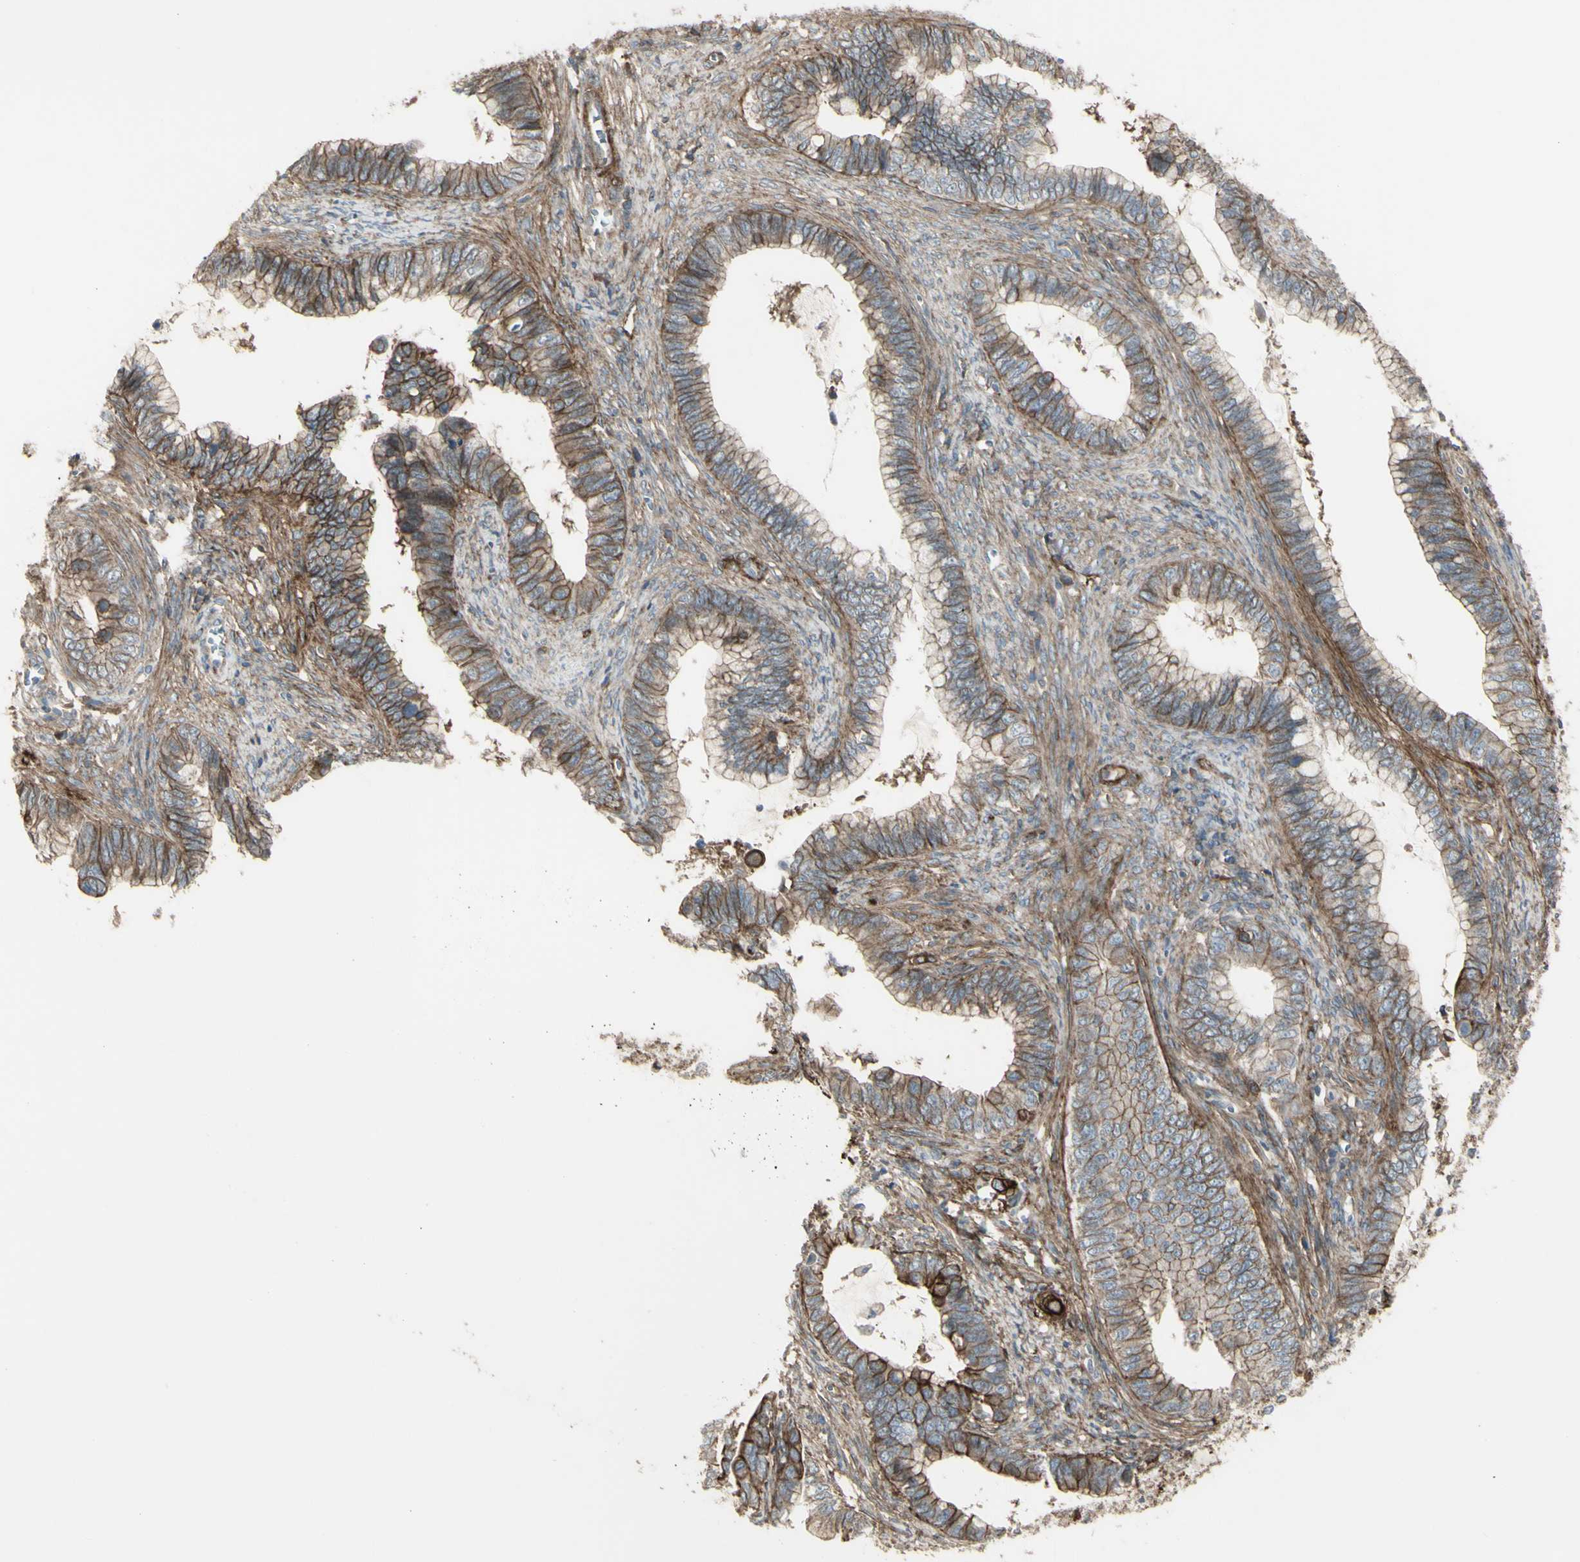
{"staining": {"intensity": "weak", "quantity": ">75%", "location": "cytoplasmic/membranous"}, "tissue": "cervical cancer", "cell_type": "Tumor cells", "image_type": "cancer", "snomed": [{"axis": "morphology", "description": "Adenocarcinoma, NOS"}, {"axis": "topography", "description": "Cervix"}], "caption": "Weak cytoplasmic/membranous expression for a protein is seen in approximately >75% of tumor cells of cervical adenocarcinoma using immunohistochemistry (IHC).", "gene": "CD276", "patient": {"sex": "female", "age": 44}}